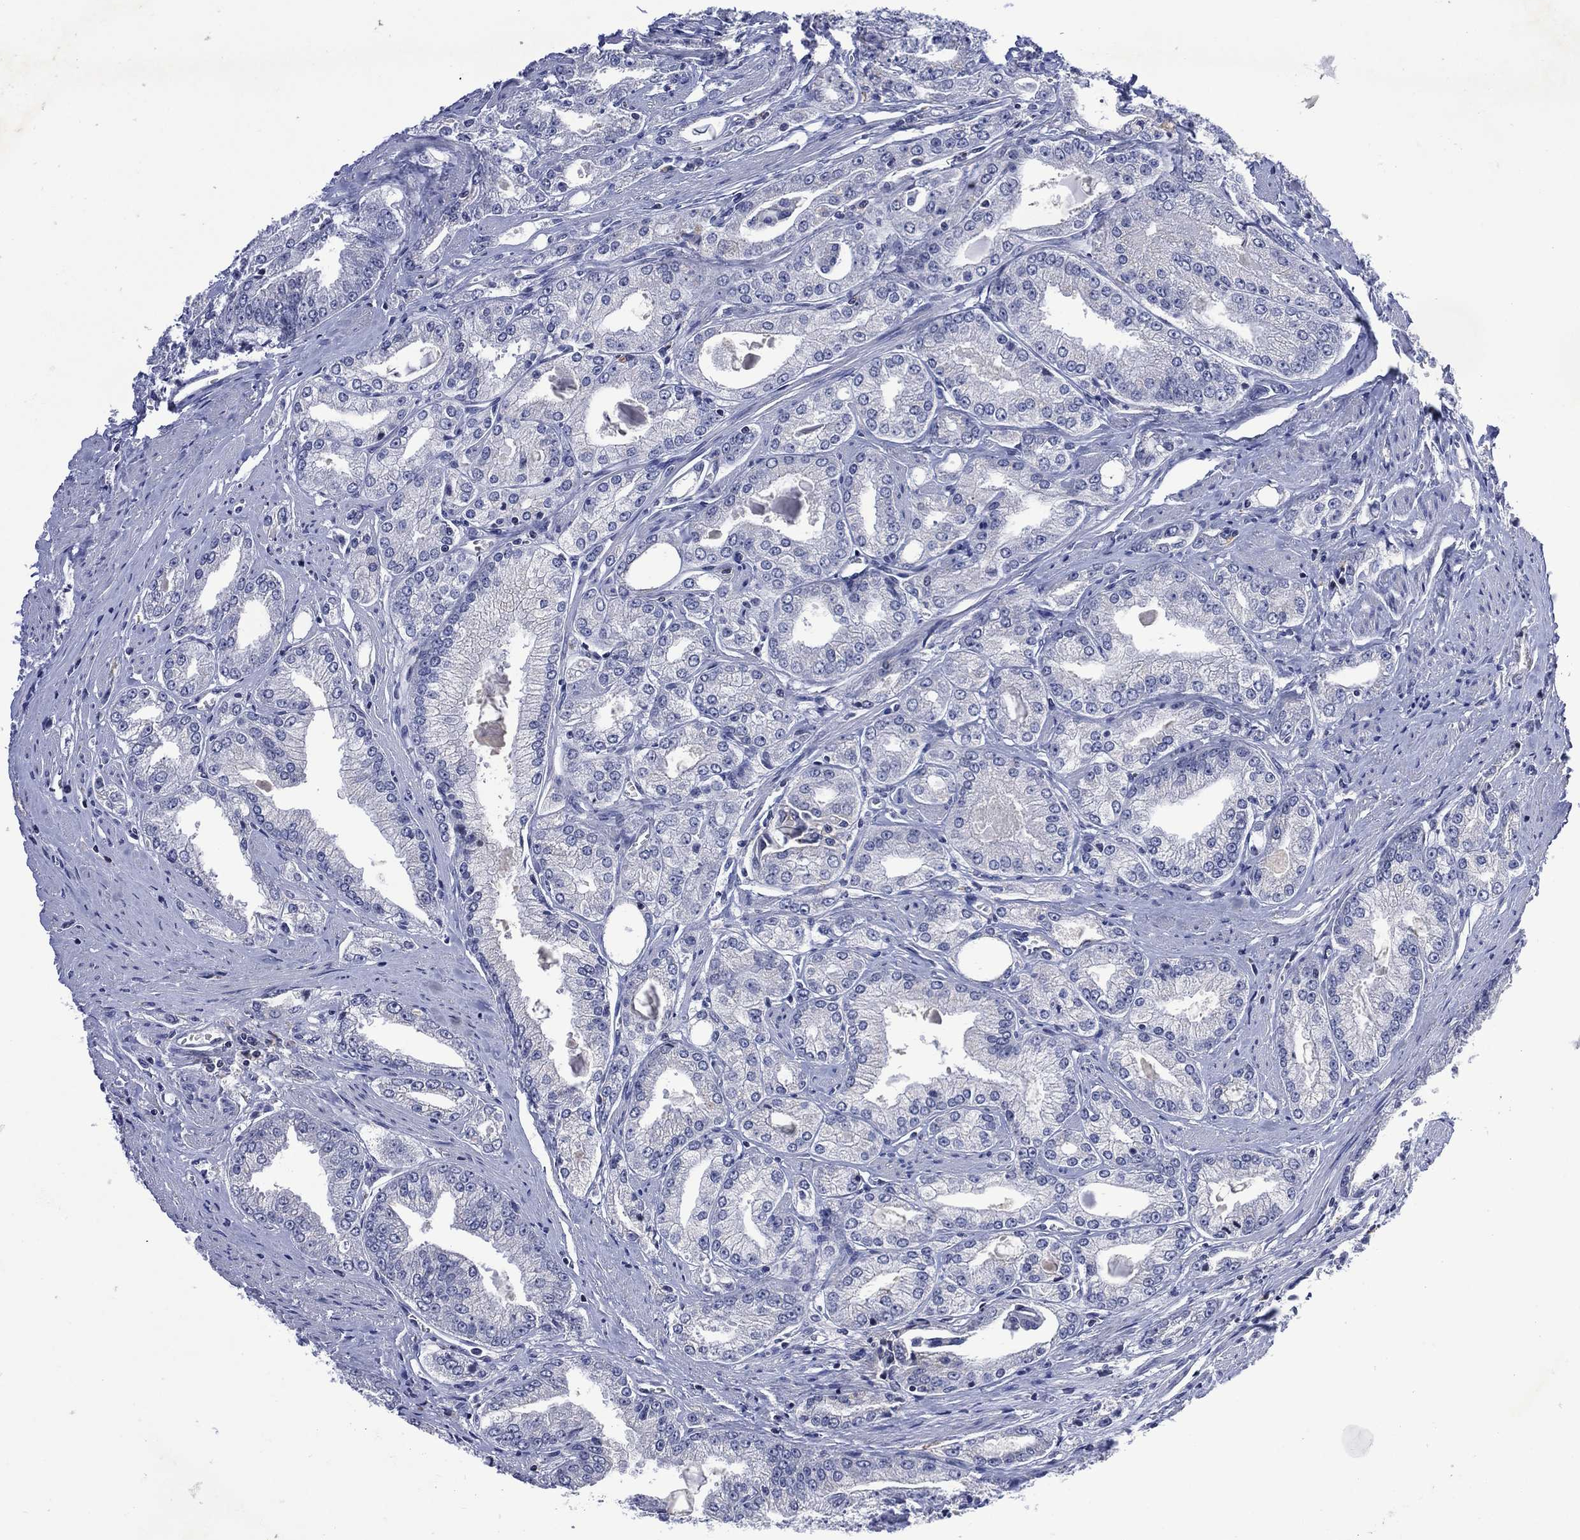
{"staining": {"intensity": "negative", "quantity": "none", "location": "none"}, "tissue": "prostate cancer", "cell_type": "Tumor cells", "image_type": "cancer", "snomed": [{"axis": "morphology", "description": "Adenocarcinoma, NOS"}, {"axis": "morphology", "description": "Adenocarcinoma, High grade"}, {"axis": "topography", "description": "Prostate"}], "caption": "Tumor cells show no significant expression in prostate cancer. (DAB IHC, high magnification).", "gene": "USP26", "patient": {"sex": "male", "age": 70}}